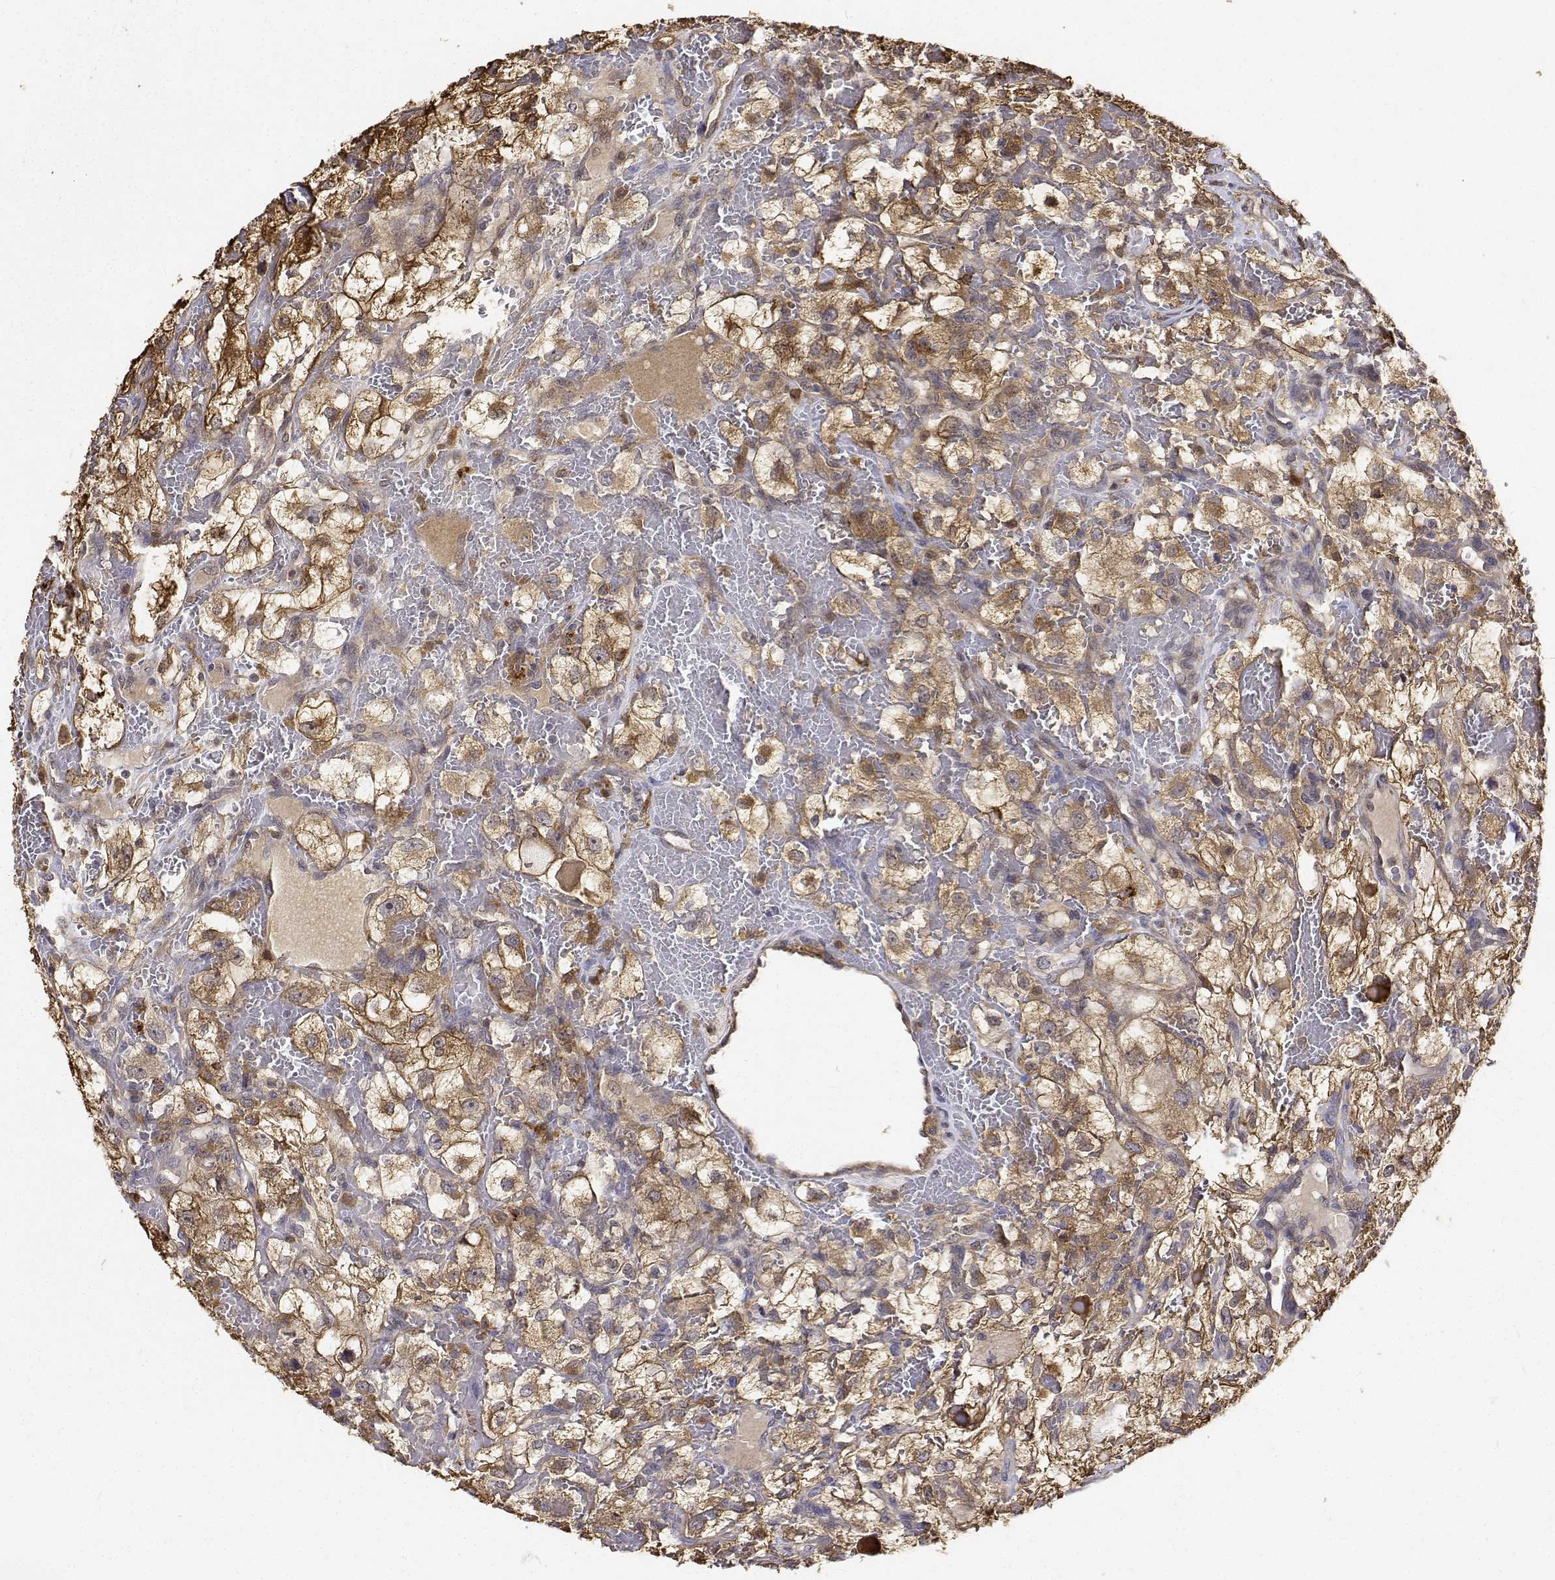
{"staining": {"intensity": "moderate", "quantity": ">75%", "location": "cytoplasmic/membranous,nuclear"}, "tissue": "renal cancer", "cell_type": "Tumor cells", "image_type": "cancer", "snomed": [{"axis": "morphology", "description": "Adenocarcinoma, NOS"}, {"axis": "topography", "description": "Kidney"}], "caption": "Moderate cytoplasmic/membranous and nuclear staining is identified in about >75% of tumor cells in renal cancer (adenocarcinoma).", "gene": "PCID2", "patient": {"sex": "male", "age": 59}}